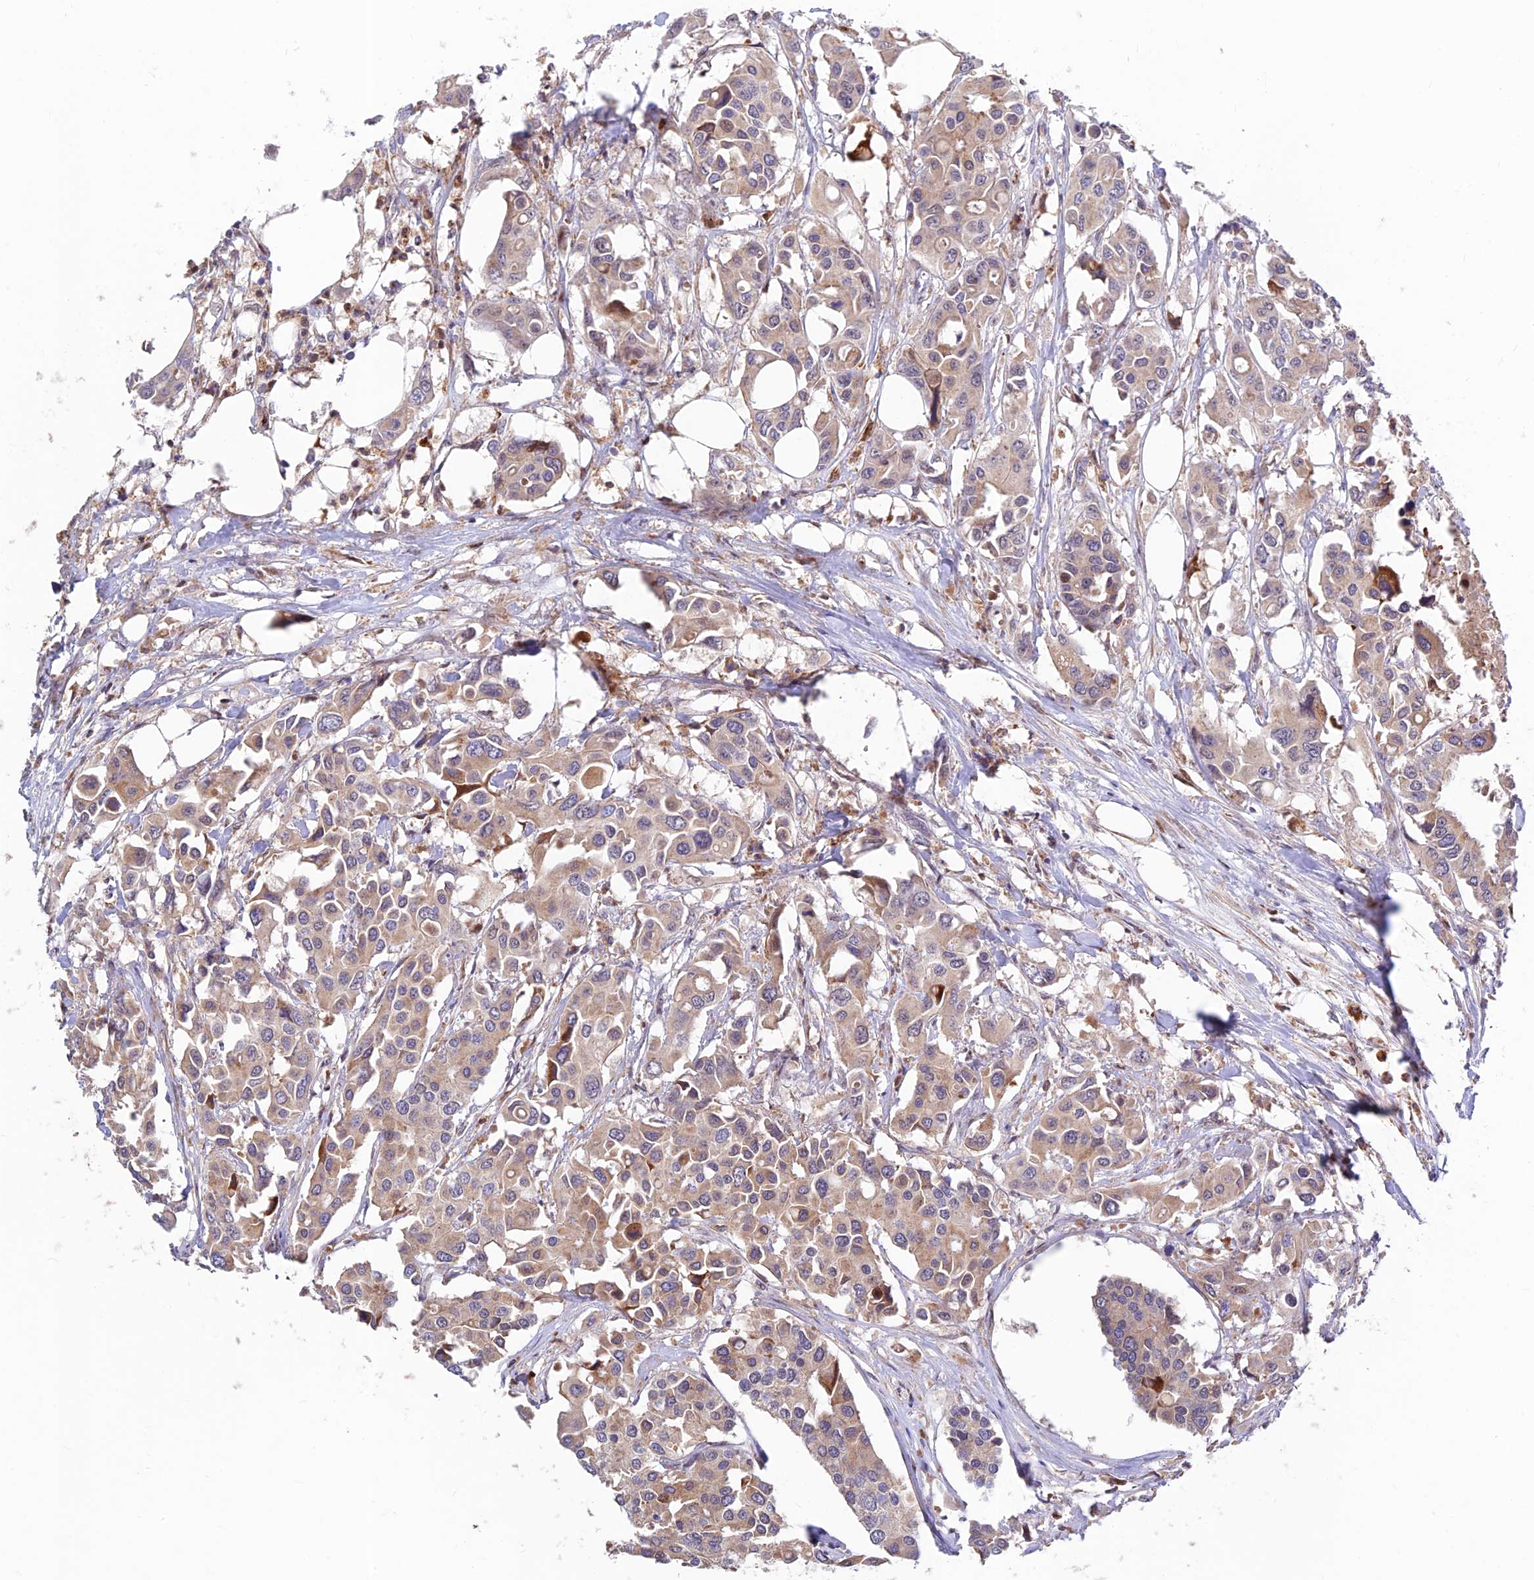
{"staining": {"intensity": "weak", "quantity": ">75%", "location": "cytoplasmic/membranous"}, "tissue": "colorectal cancer", "cell_type": "Tumor cells", "image_type": "cancer", "snomed": [{"axis": "morphology", "description": "Adenocarcinoma, NOS"}, {"axis": "topography", "description": "Colon"}], "caption": "Immunohistochemistry (IHC) micrograph of neoplastic tissue: colorectal cancer (adenocarcinoma) stained using IHC reveals low levels of weak protein expression localized specifically in the cytoplasmic/membranous of tumor cells, appearing as a cytoplasmic/membranous brown color.", "gene": "FUOM", "patient": {"sex": "male", "age": 77}}